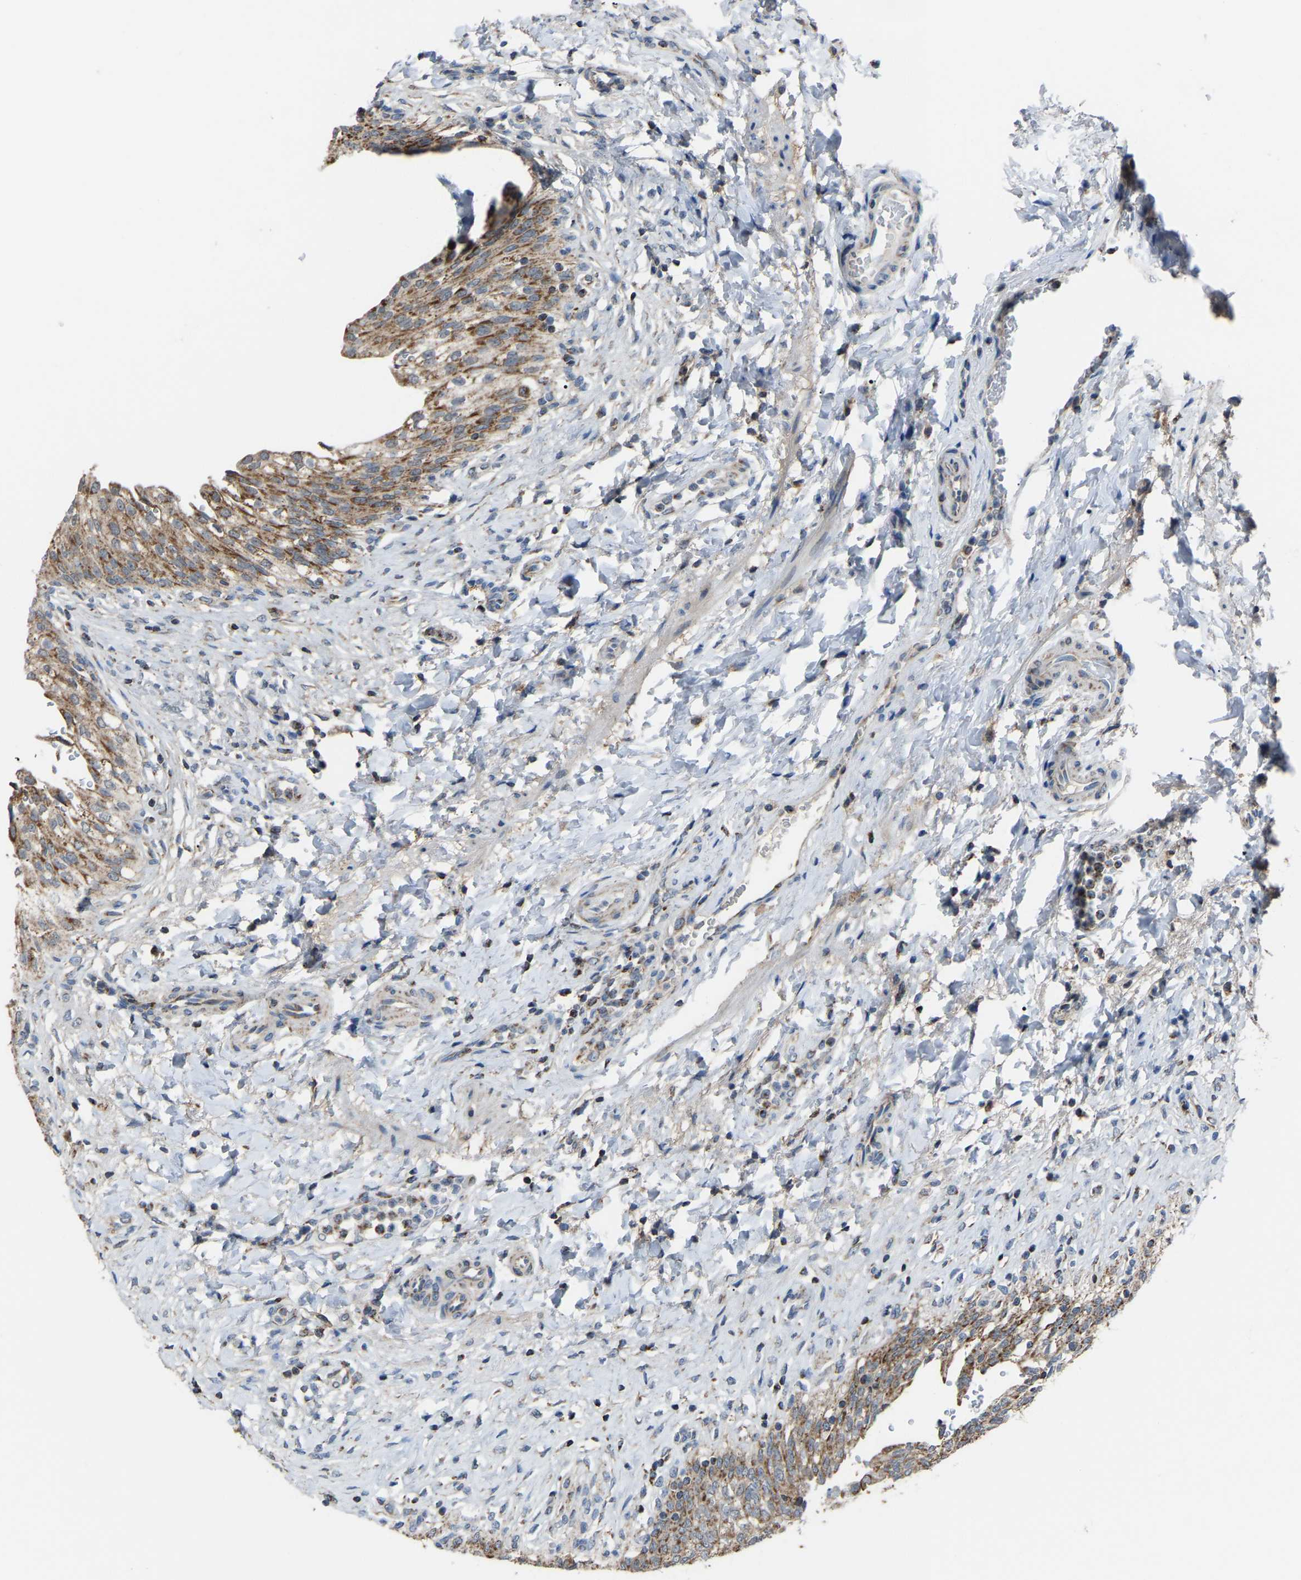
{"staining": {"intensity": "strong", "quantity": ">75%", "location": "cytoplasmic/membranous"}, "tissue": "urinary bladder", "cell_type": "Urothelial cells", "image_type": "normal", "snomed": [{"axis": "morphology", "description": "Urothelial carcinoma, High grade"}, {"axis": "topography", "description": "Urinary bladder"}], "caption": "A histopathology image of human urinary bladder stained for a protein displays strong cytoplasmic/membranous brown staining in urothelial cells. (brown staining indicates protein expression, while blue staining denotes nuclei).", "gene": "CANT1", "patient": {"sex": "male", "age": 46}}